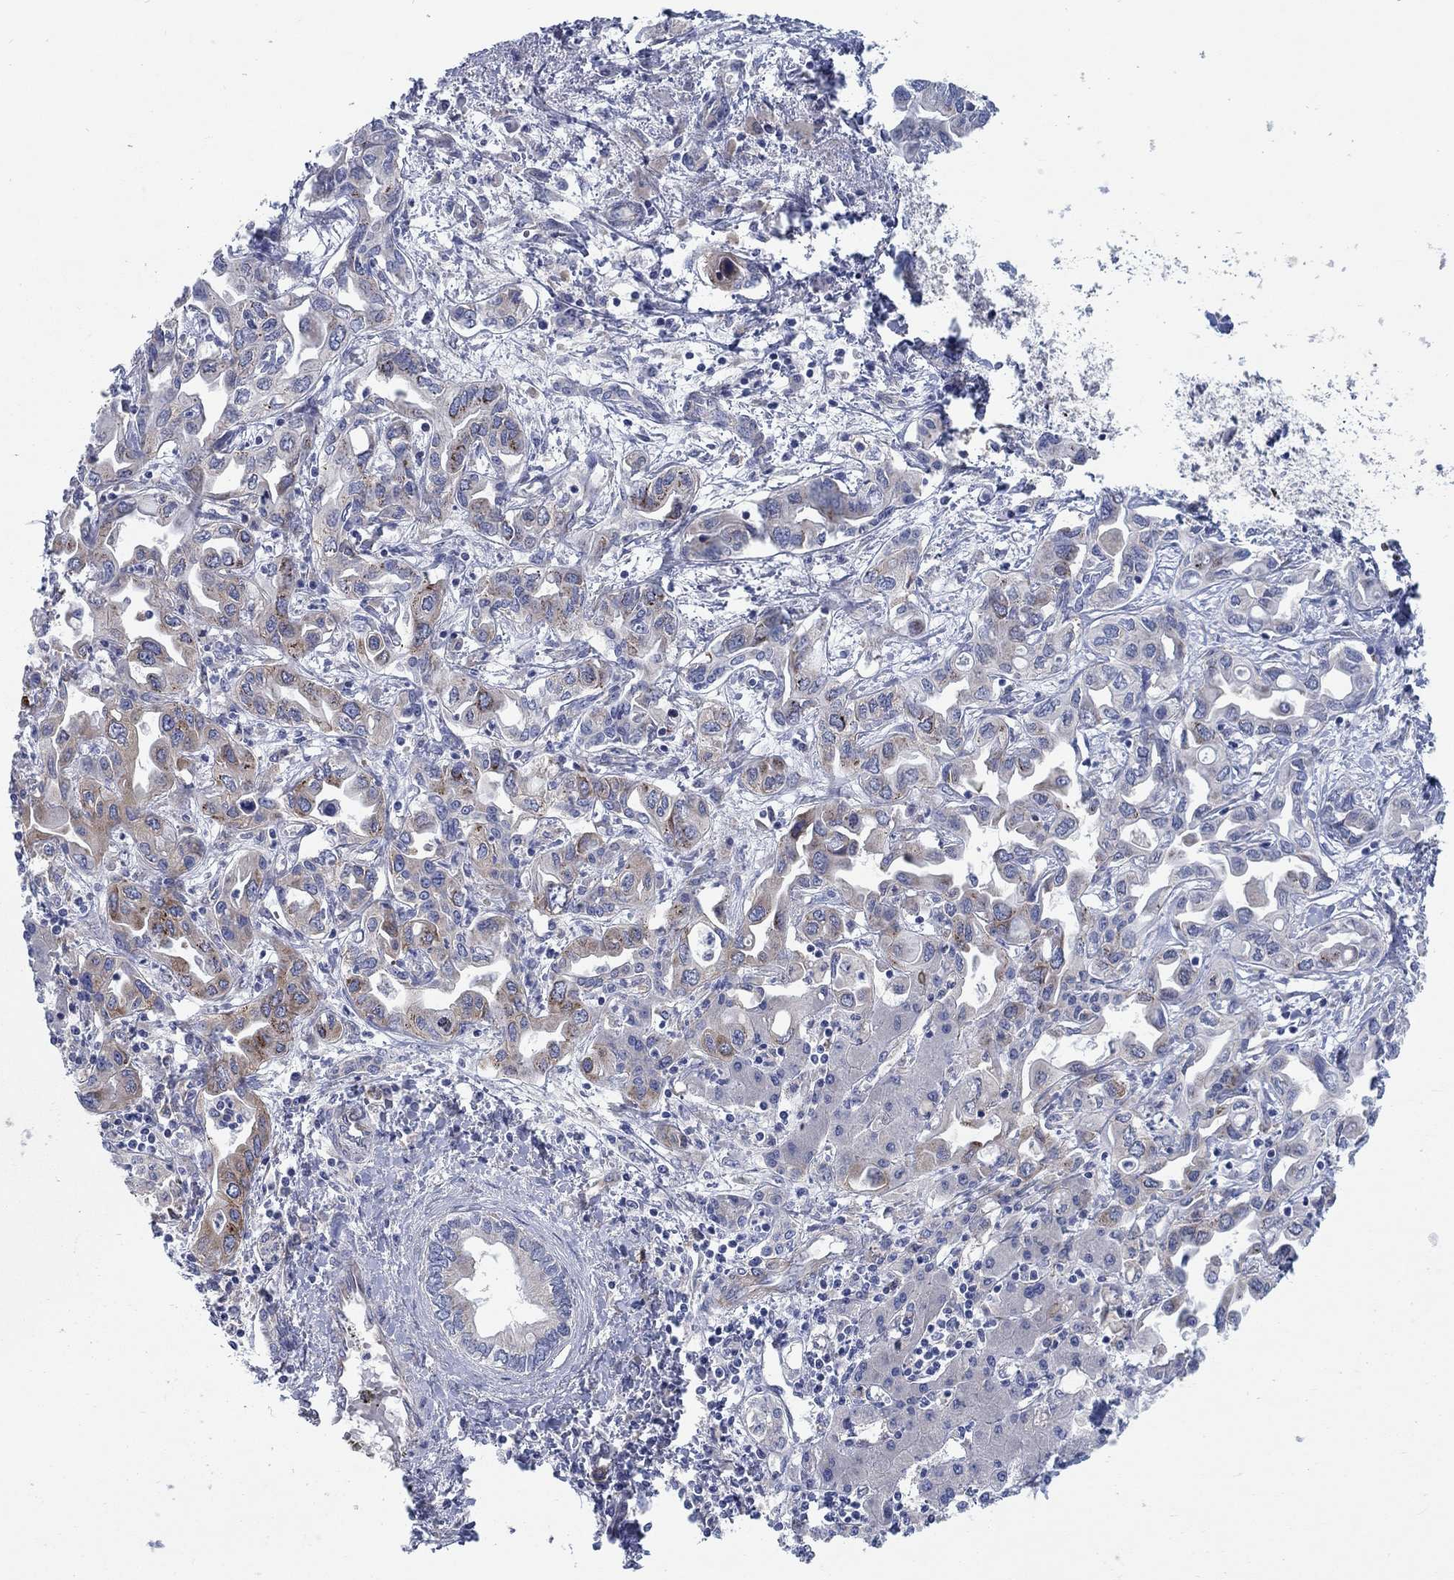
{"staining": {"intensity": "strong", "quantity": "<25%", "location": "cytoplasmic/membranous"}, "tissue": "liver cancer", "cell_type": "Tumor cells", "image_type": "cancer", "snomed": [{"axis": "morphology", "description": "Cholangiocarcinoma"}, {"axis": "topography", "description": "Liver"}], "caption": "Brown immunohistochemical staining in liver cholangiocarcinoma reveals strong cytoplasmic/membranous positivity in about <25% of tumor cells. (DAB IHC, brown staining for protein, blue staining for nuclei).", "gene": "TMEM59", "patient": {"sex": "female", "age": 64}}